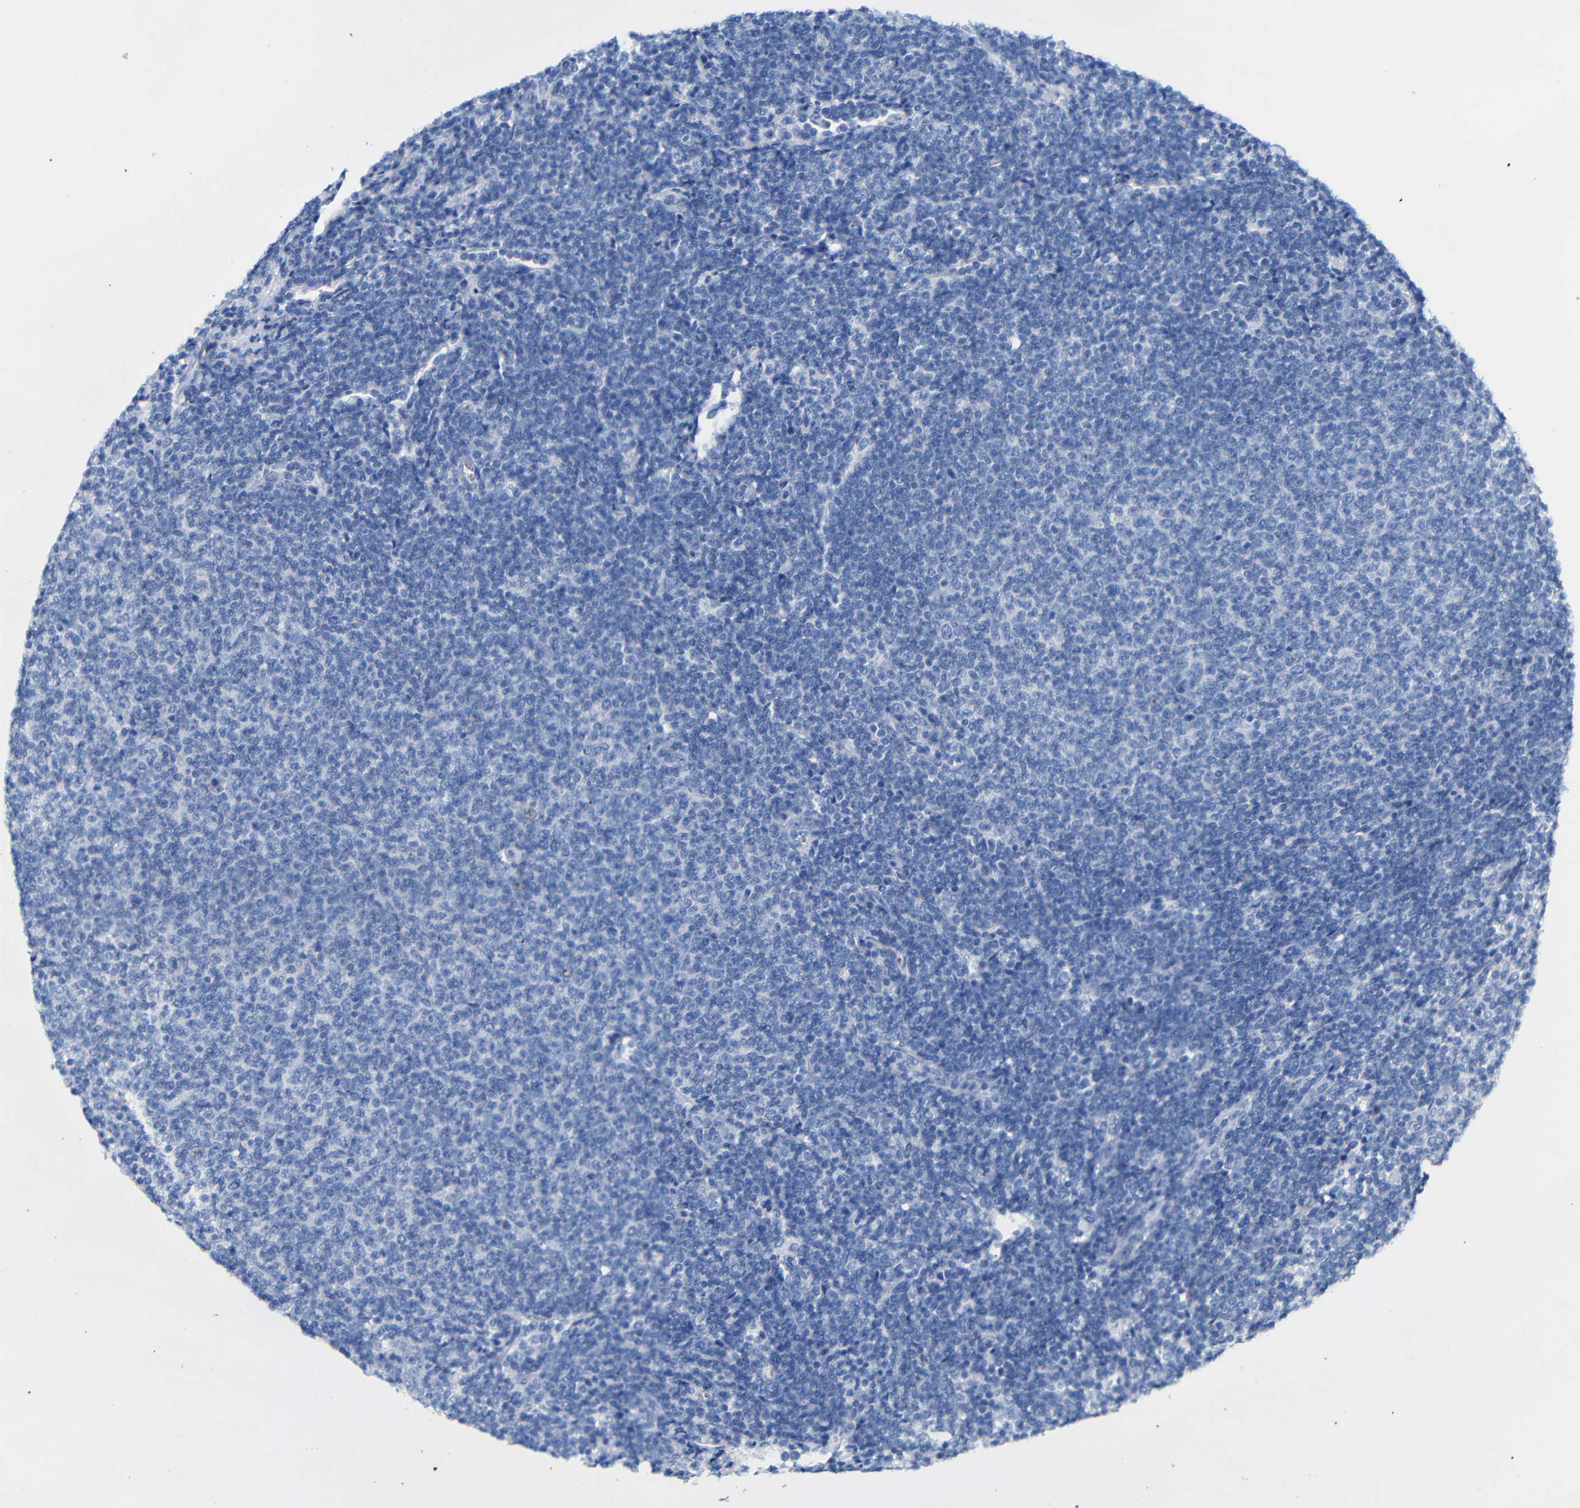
{"staining": {"intensity": "negative", "quantity": "none", "location": "none"}, "tissue": "lymphoma", "cell_type": "Tumor cells", "image_type": "cancer", "snomed": [{"axis": "morphology", "description": "Malignant lymphoma, non-Hodgkin's type, Low grade"}, {"axis": "topography", "description": "Lymph node"}], "caption": "Tumor cells show no significant expression in low-grade malignant lymphoma, non-Hodgkin's type.", "gene": "CGNL1", "patient": {"sex": "male", "age": 66}}